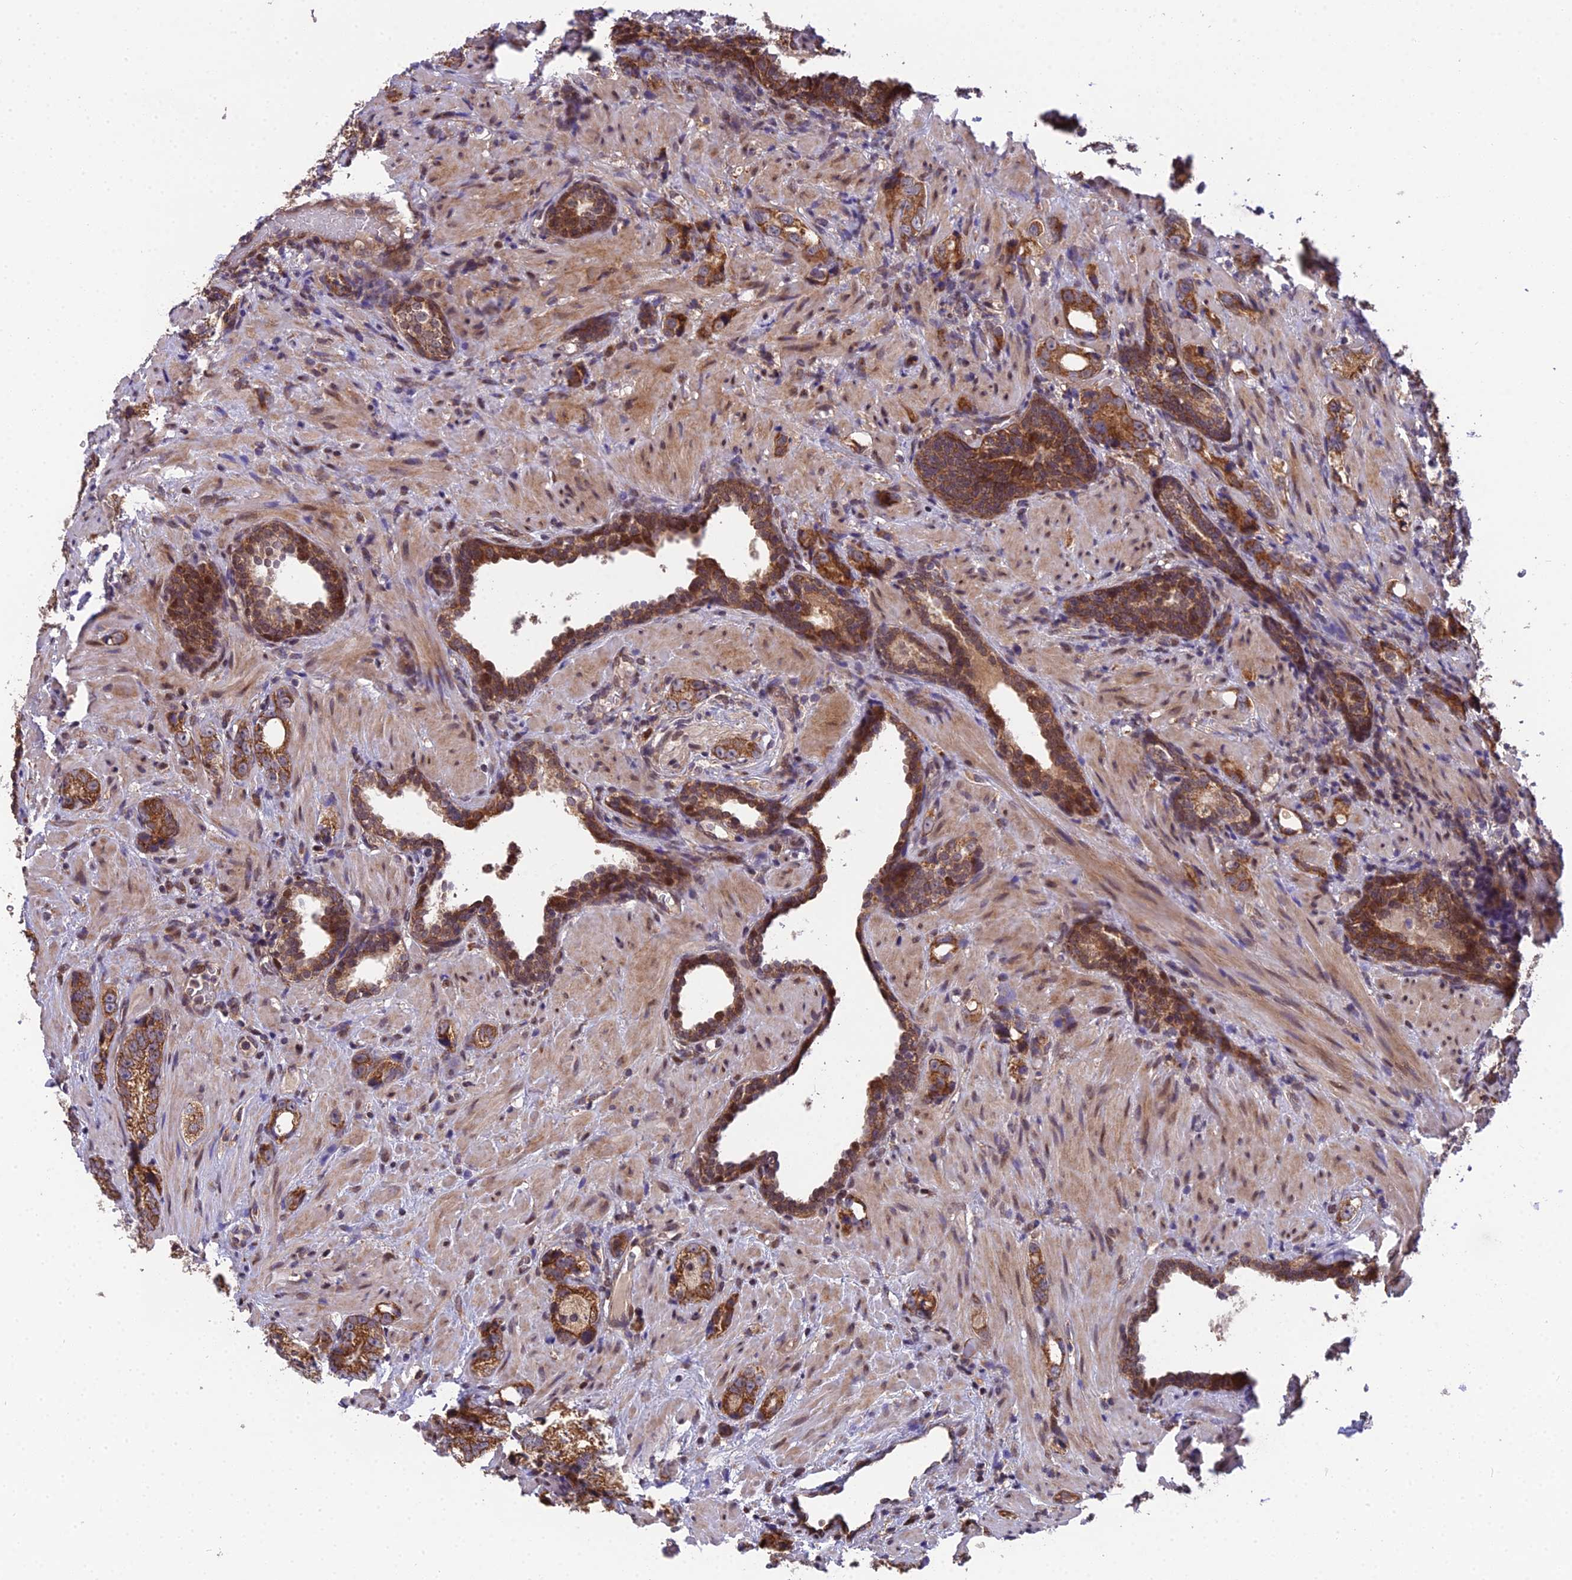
{"staining": {"intensity": "strong", "quantity": ">75%", "location": "cytoplasmic/membranous"}, "tissue": "prostate cancer", "cell_type": "Tumor cells", "image_type": "cancer", "snomed": [{"axis": "morphology", "description": "Adenocarcinoma, High grade"}, {"axis": "topography", "description": "Prostate"}], "caption": "A high amount of strong cytoplasmic/membranous staining is appreciated in about >75% of tumor cells in adenocarcinoma (high-grade) (prostate) tissue. (Stains: DAB in brown, nuclei in blue, Microscopy: brightfield microscopy at high magnification).", "gene": "CYP2R1", "patient": {"sex": "male", "age": 63}}